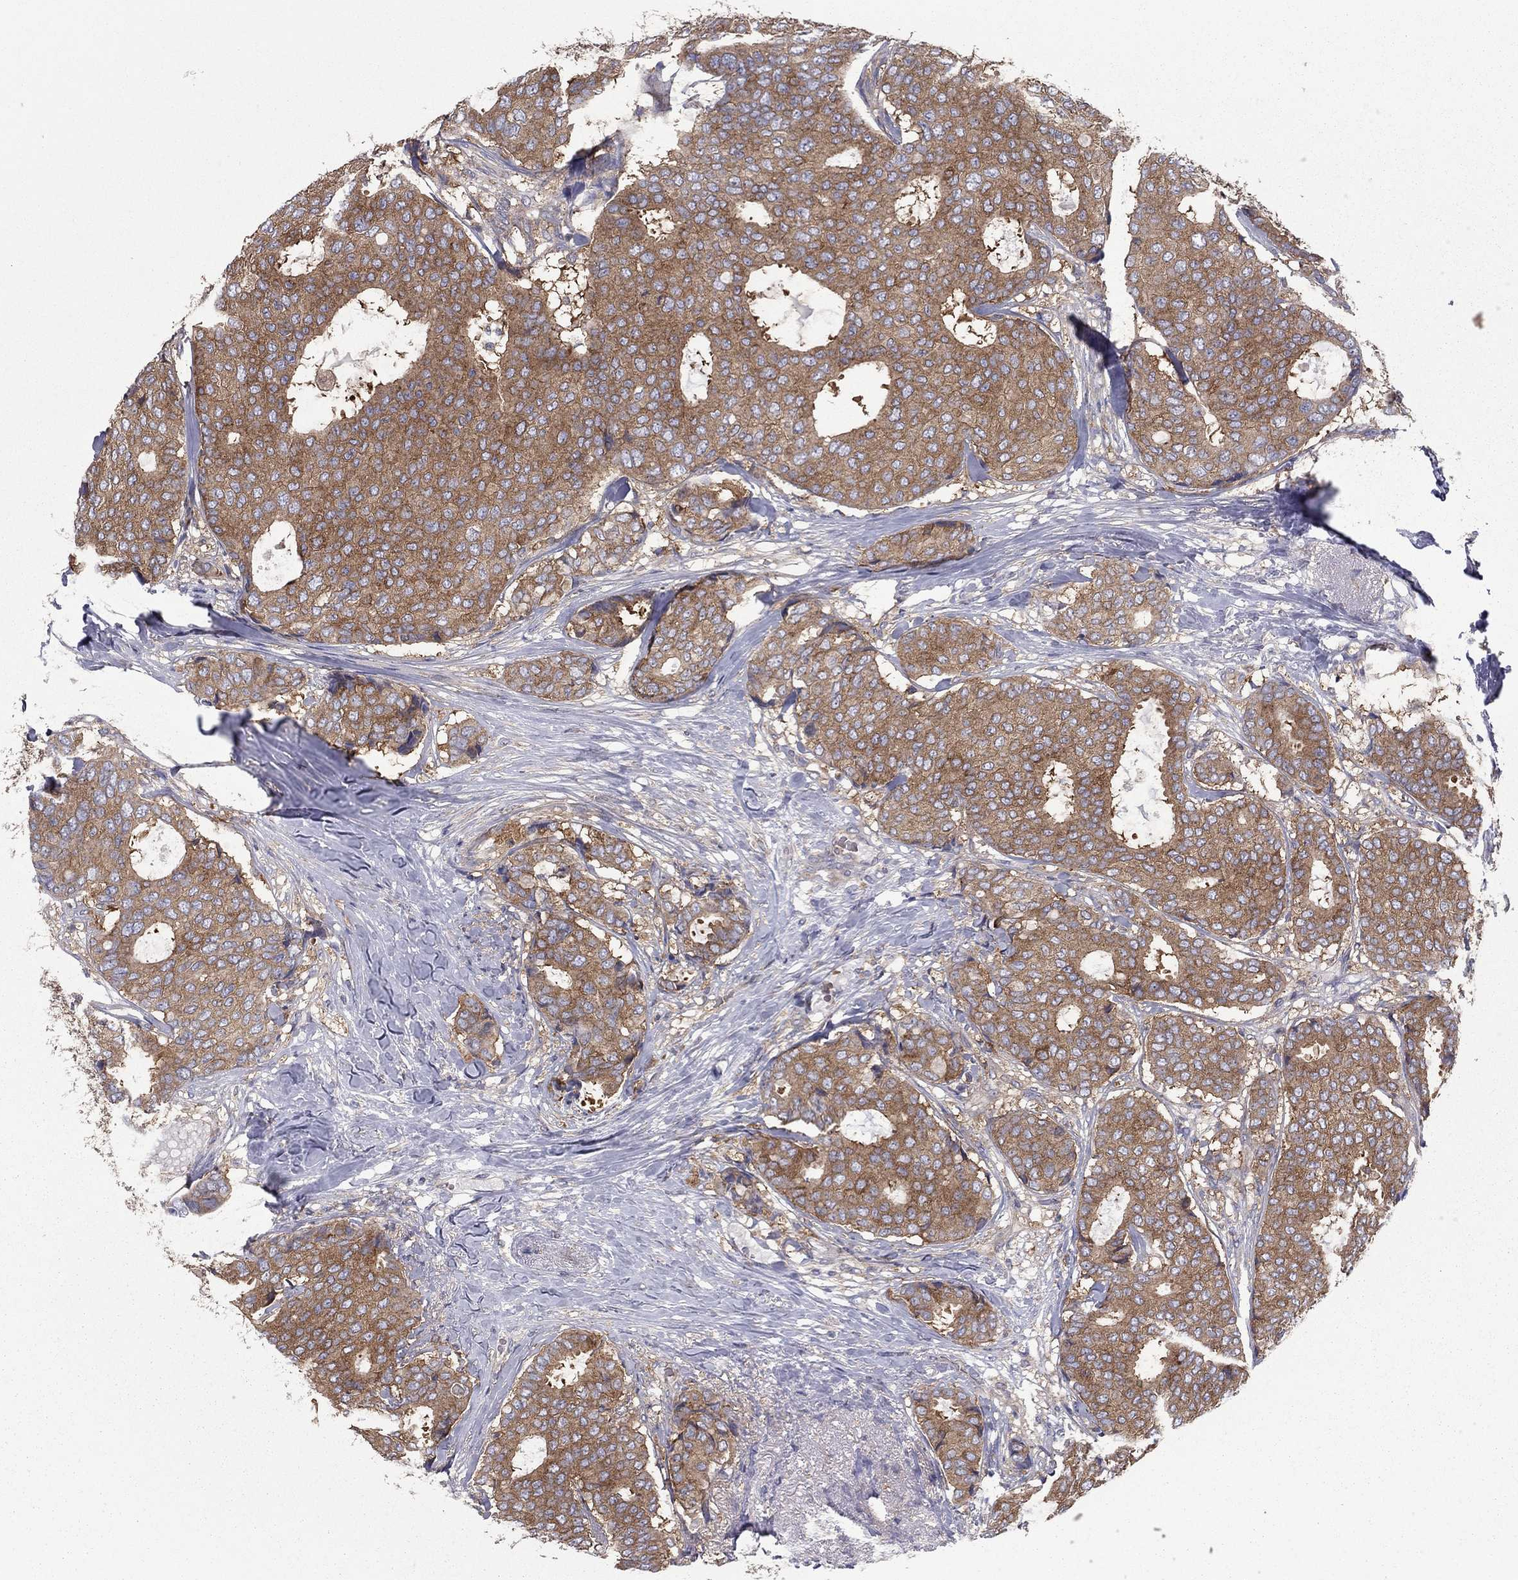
{"staining": {"intensity": "moderate", "quantity": ">75%", "location": "cytoplasmic/membranous"}, "tissue": "breast cancer", "cell_type": "Tumor cells", "image_type": "cancer", "snomed": [{"axis": "morphology", "description": "Duct carcinoma"}, {"axis": "topography", "description": "Breast"}], "caption": "High-power microscopy captured an IHC image of breast cancer, revealing moderate cytoplasmic/membranous expression in about >75% of tumor cells.", "gene": "RNF123", "patient": {"sex": "female", "age": 75}}